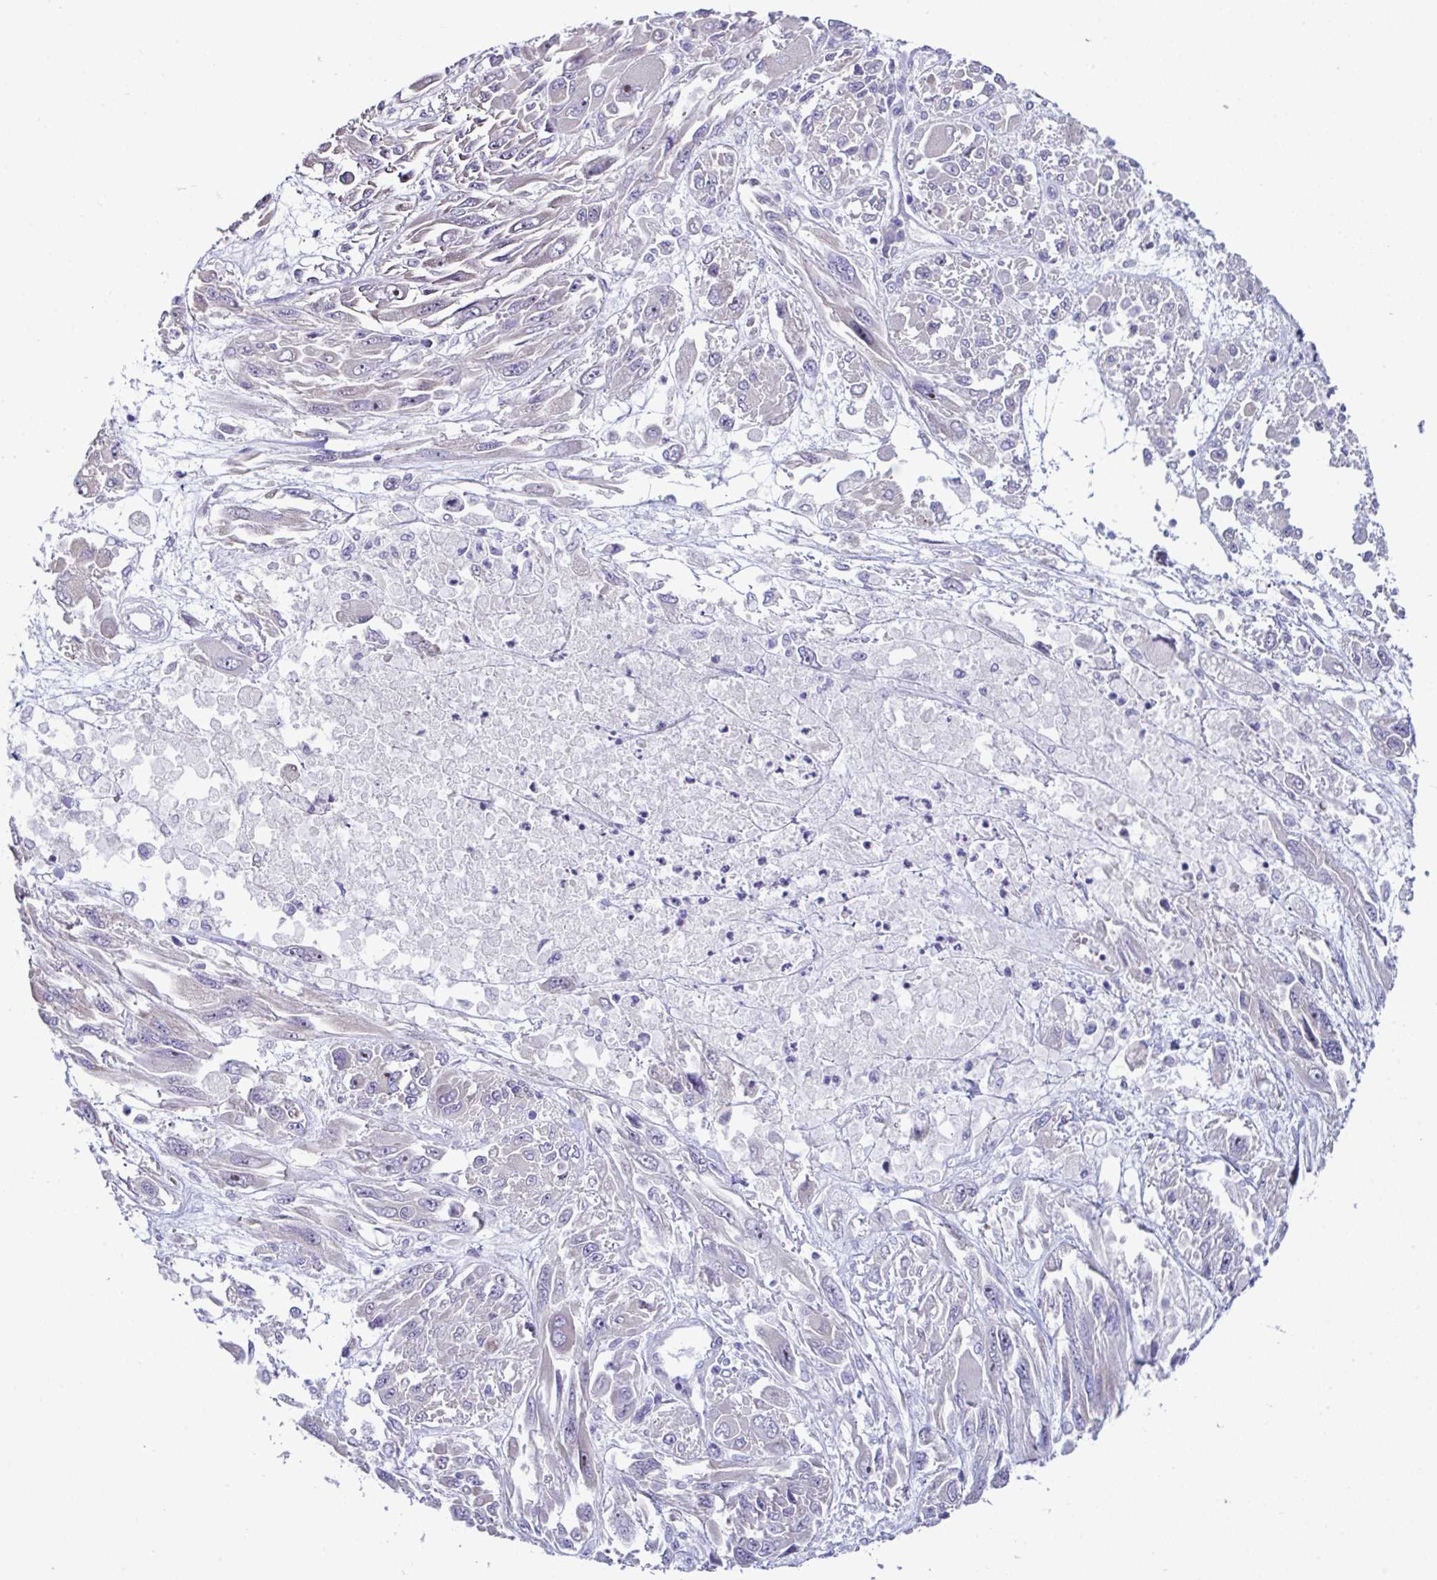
{"staining": {"intensity": "negative", "quantity": "none", "location": "none"}, "tissue": "melanoma", "cell_type": "Tumor cells", "image_type": "cancer", "snomed": [{"axis": "morphology", "description": "Malignant melanoma, NOS"}, {"axis": "topography", "description": "Skin"}], "caption": "Human malignant melanoma stained for a protein using immunohistochemistry (IHC) demonstrates no staining in tumor cells.", "gene": "ZNF713", "patient": {"sex": "female", "age": 91}}